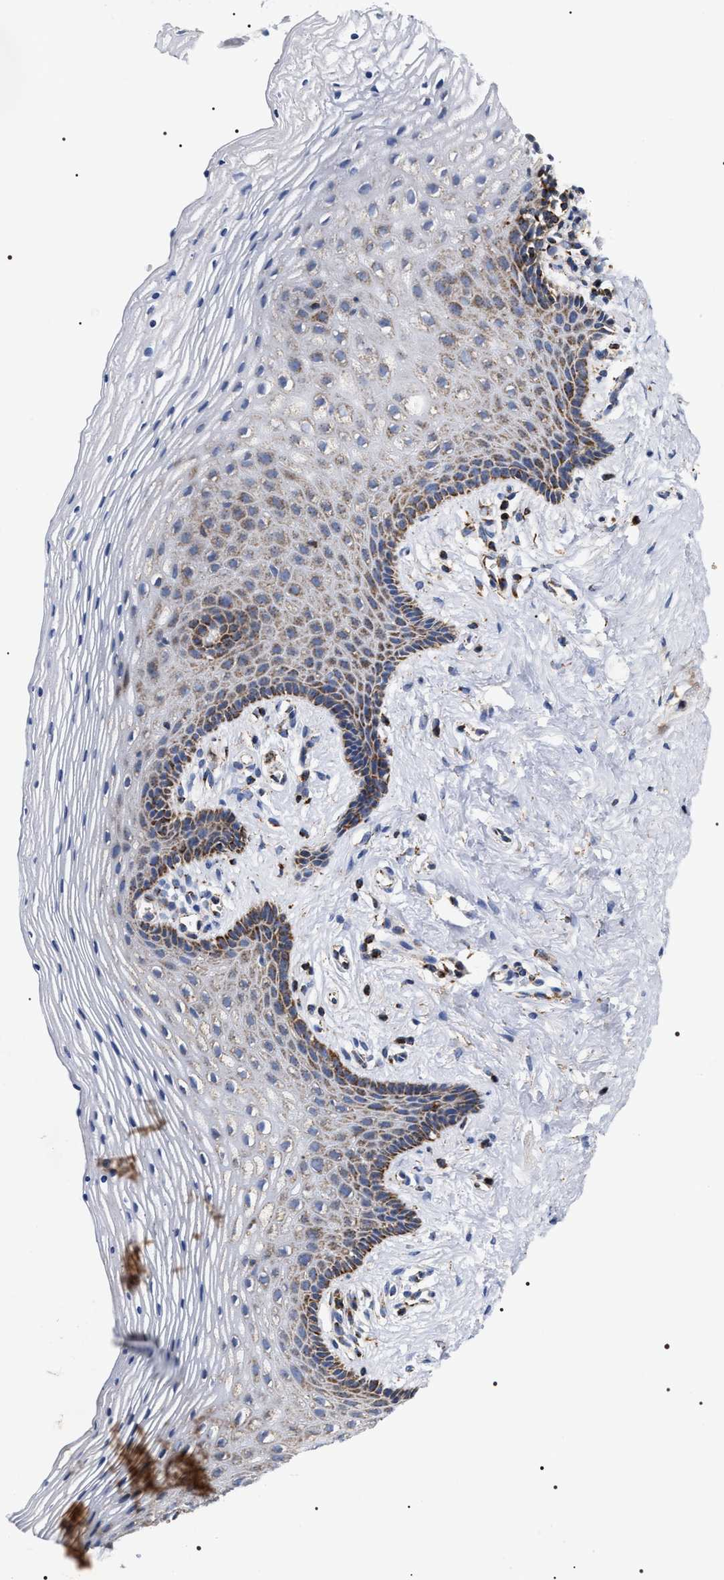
{"staining": {"intensity": "moderate", "quantity": "<25%", "location": "cytoplasmic/membranous"}, "tissue": "vagina", "cell_type": "Squamous epithelial cells", "image_type": "normal", "snomed": [{"axis": "morphology", "description": "Normal tissue, NOS"}, {"axis": "topography", "description": "Vagina"}], "caption": "A micrograph of human vagina stained for a protein exhibits moderate cytoplasmic/membranous brown staining in squamous epithelial cells. (DAB (3,3'-diaminobenzidine) IHC, brown staining for protein, blue staining for nuclei).", "gene": "COG5", "patient": {"sex": "female", "age": 32}}